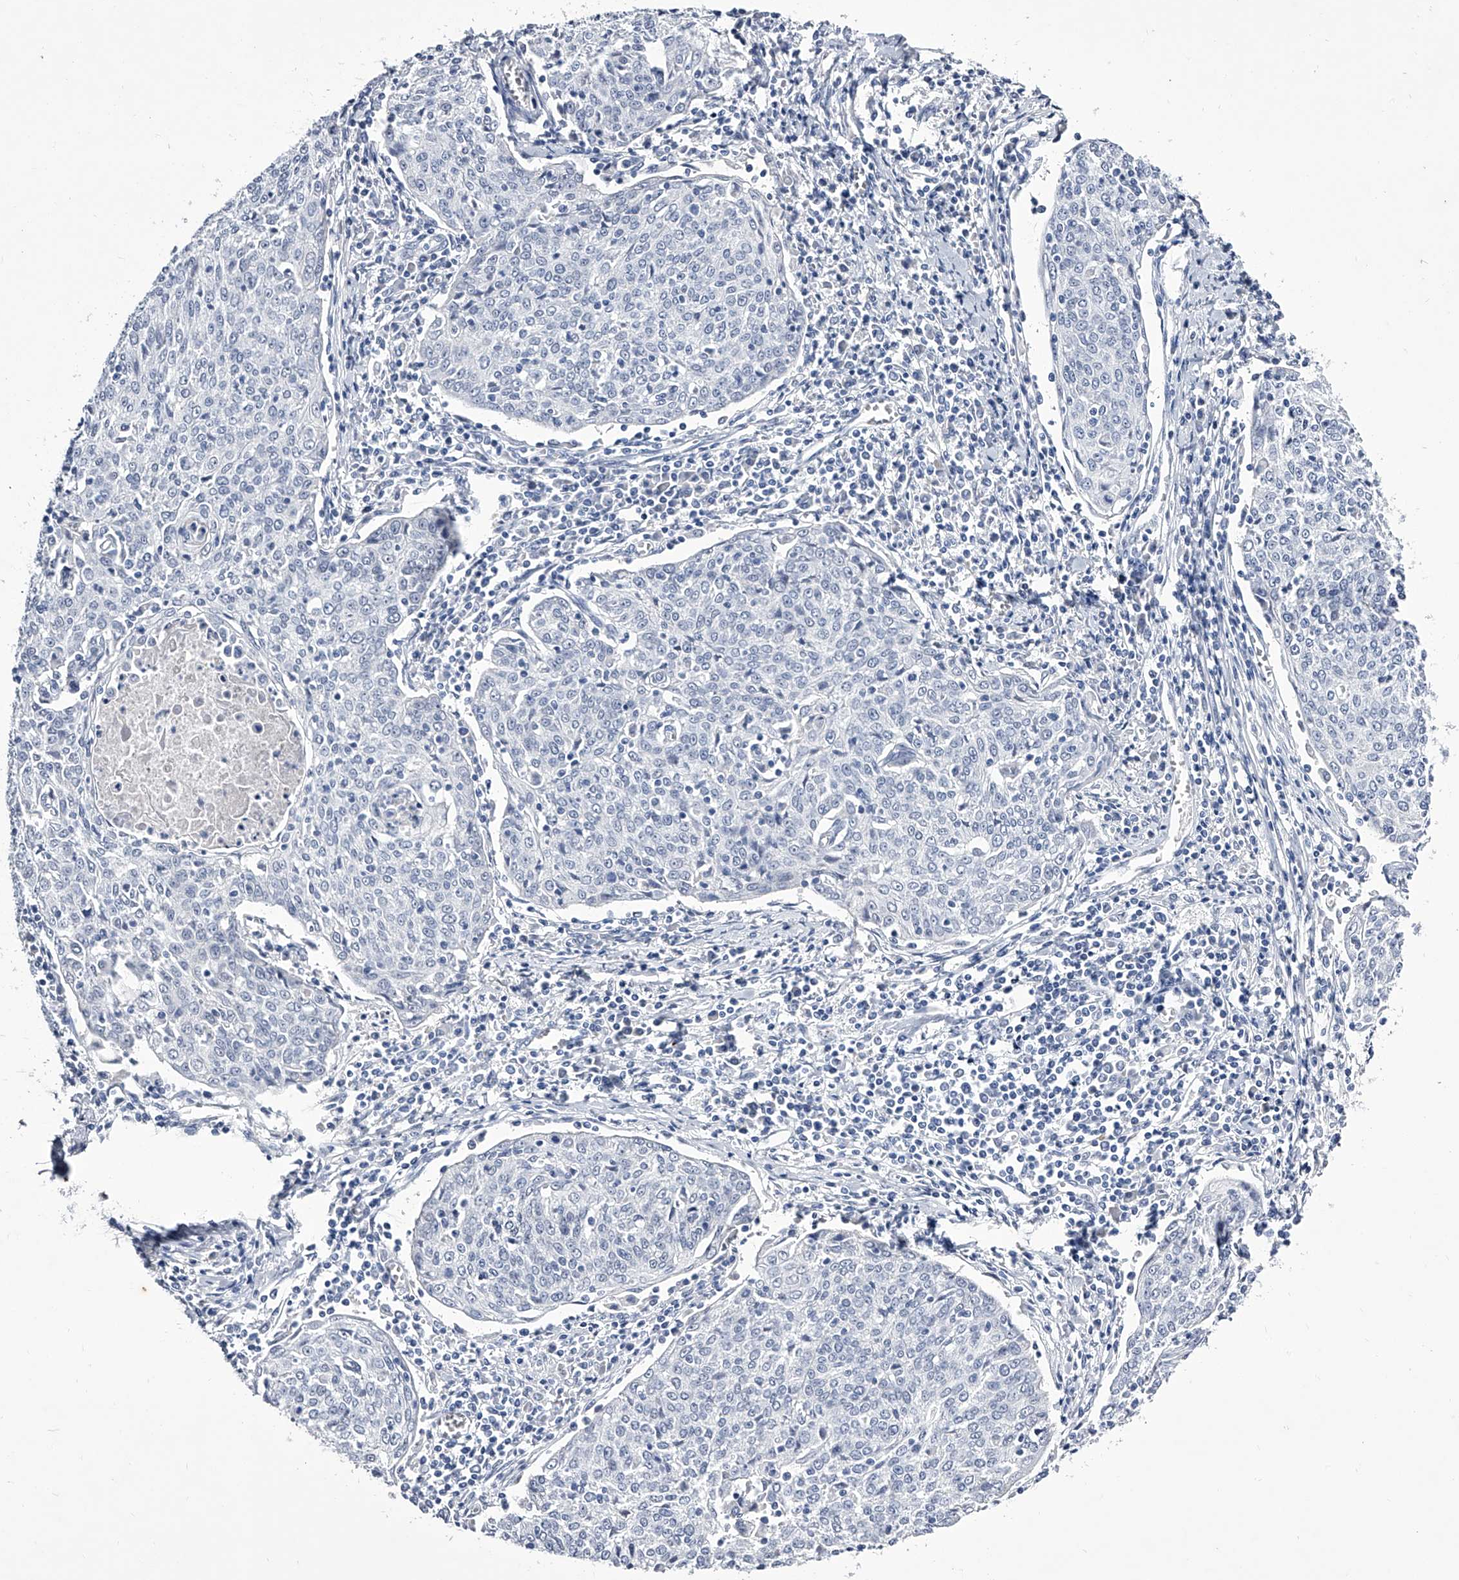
{"staining": {"intensity": "negative", "quantity": "none", "location": "none"}, "tissue": "cervical cancer", "cell_type": "Tumor cells", "image_type": "cancer", "snomed": [{"axis": "morphology", "description": "Squamous cell carcinoma, NOS"}, {"axis": "topography", "description": "Cervix"}], "caption": "IHC photomicrograph of human cervical cancer (squamous cell carcinoma) stained for a protein (brown), which demonstrates no staining in tumor cells. Brightfield microscopy of immunohistochemistry stained with DAB (brown) and hematoxylin (blue), captured at high magnification.", "gene": "CRISP2", "patient": {"sex": "female", "age": 48}}